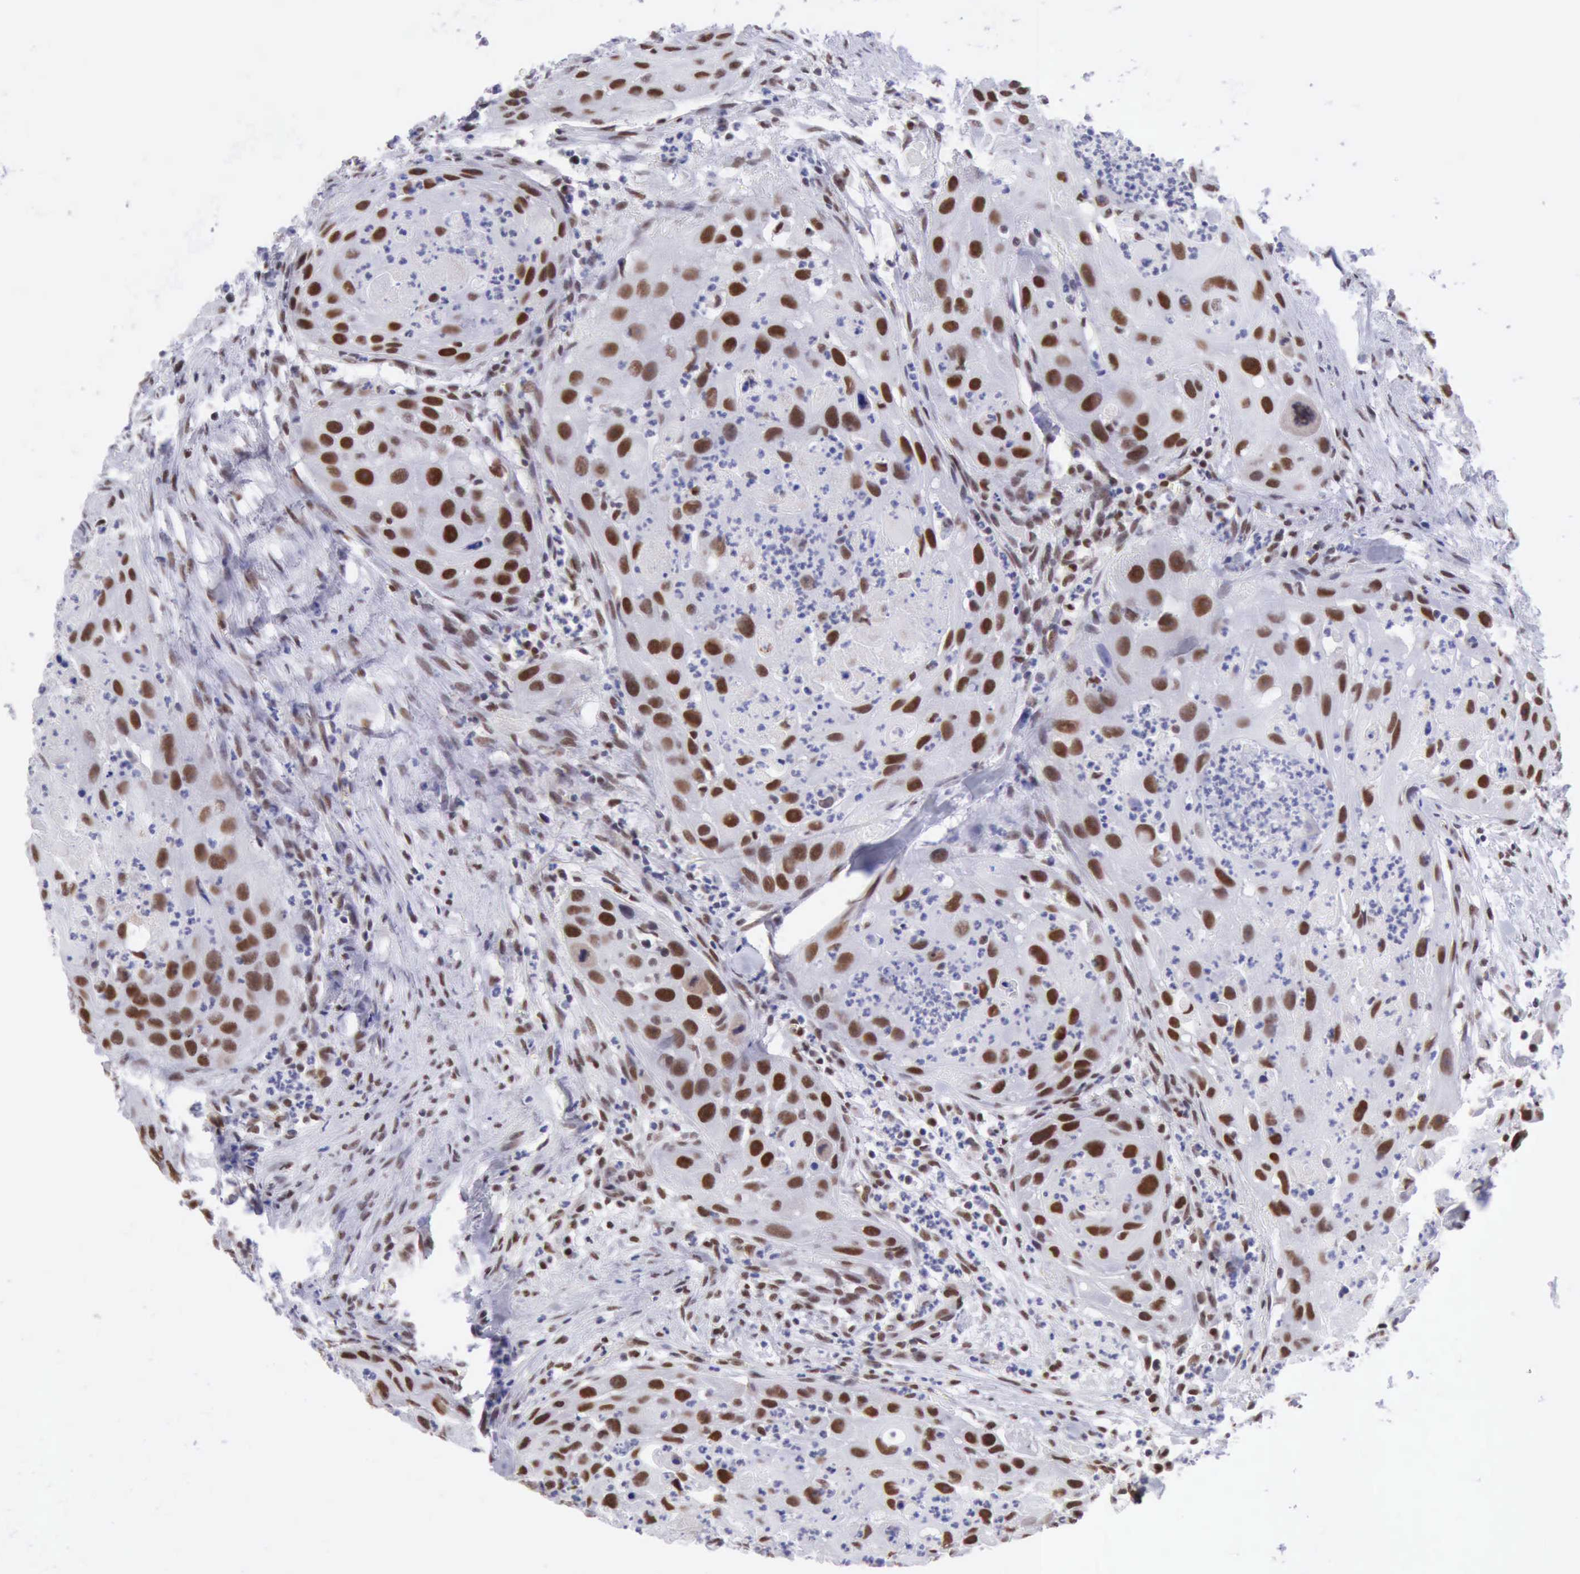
{"staining": {"intensity": "strong", "quantity": ">75%", "location": "nuclear"}, "tissue": "head and neck cancer", "cell_type": "Tumor cells", "image_type": "cancer", "snomed": [{"axis": "morphology", "description": "Squamous cell carcinoma, NOS"}, {"axis": "topography", "description": "Head-Neck"}], "caption": "Human squamous cell carcinoma (head and neck) stained with a brown dye displays strong nuclear positive staining in about >75% of tumor cells.", "gene": "ERCC4", "patient": {"sex": "male", "age": 64}}